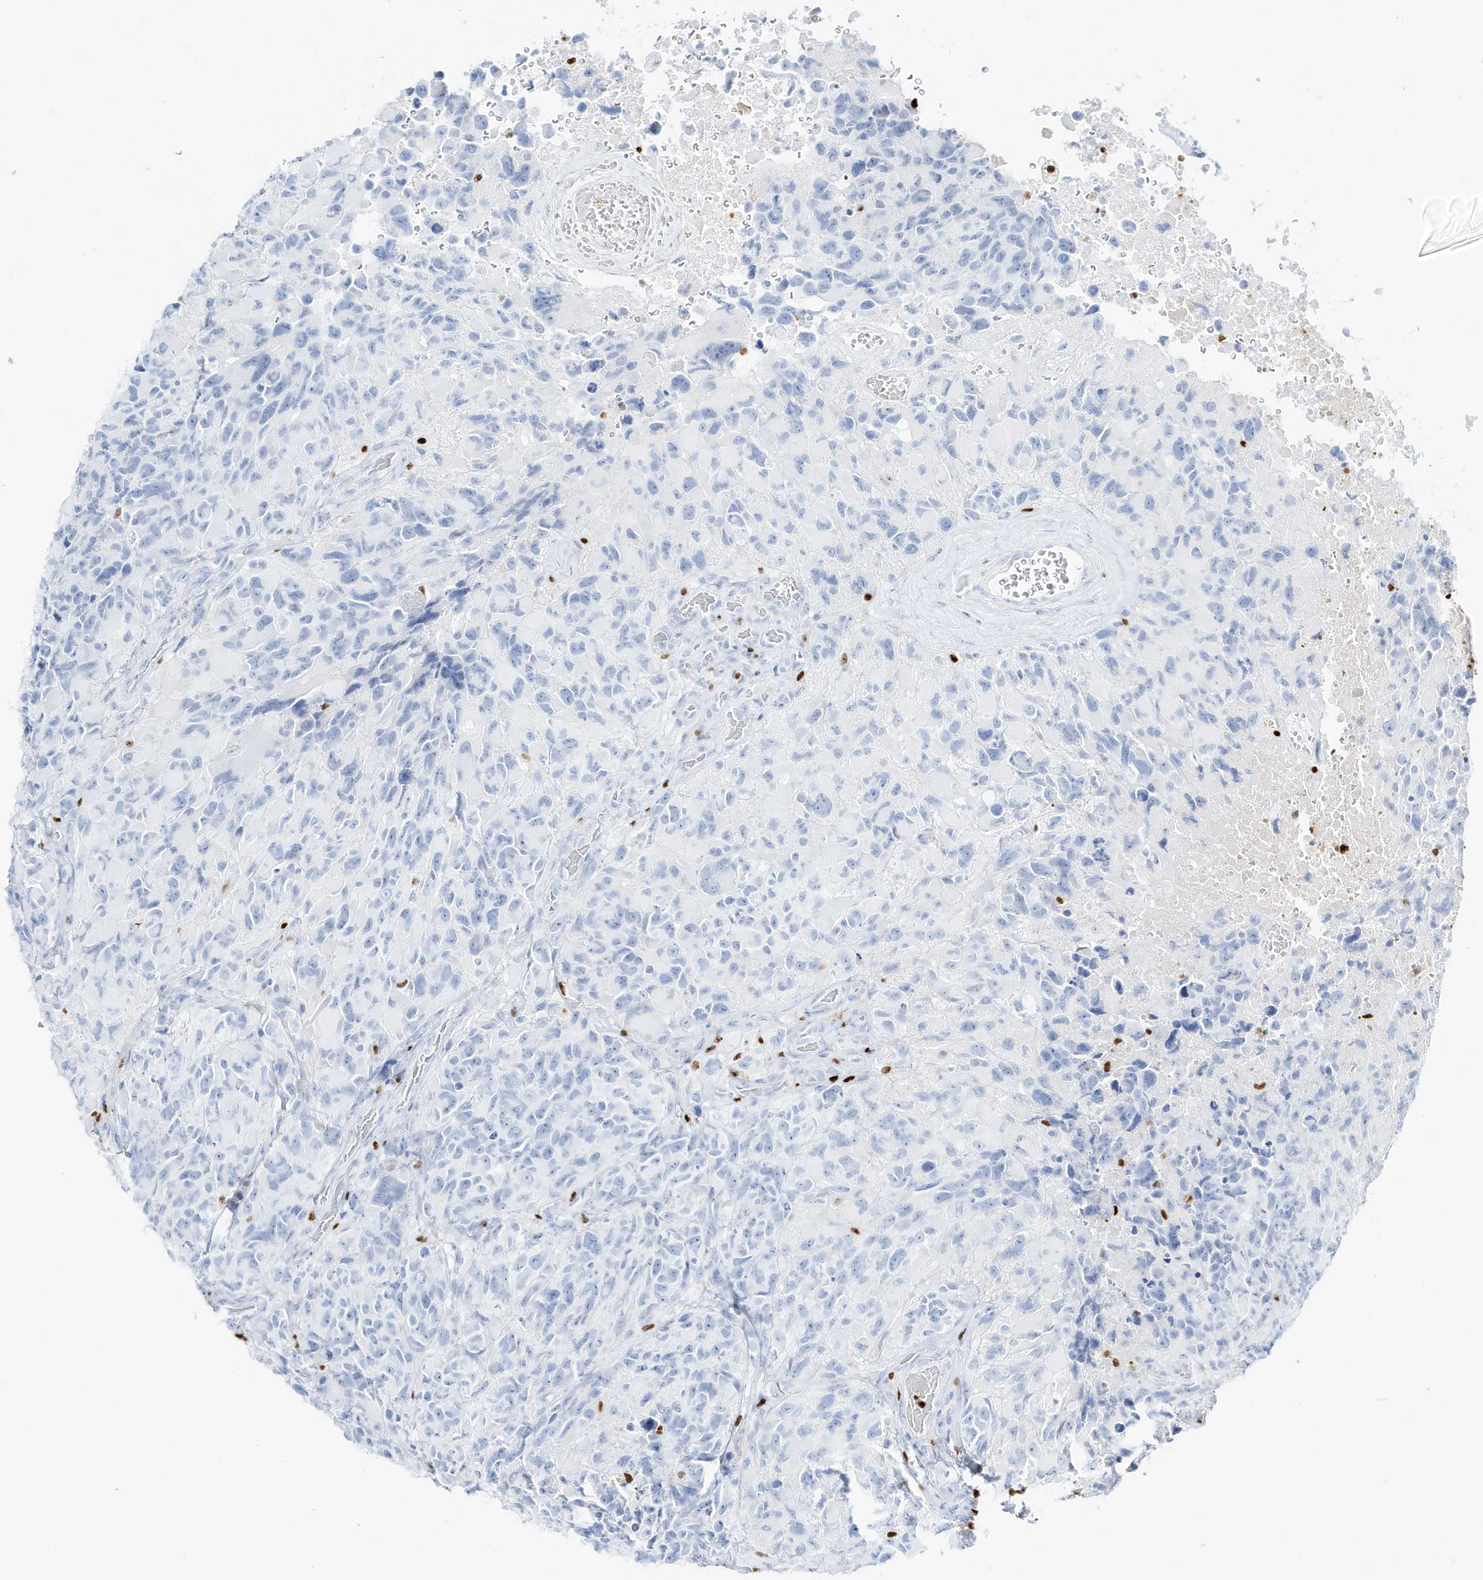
{"staining": {"intensity": "negative", "quantity": "none", "location": "none"}, "tissue": "glioma", "cell_type": "Tumor cells", "image_type": "cancer", "snomed": [{"axis": "morphology", "description": "Glioma, malignant, High grade"}, {"axis": "topography", "description": "Brain"}], "caption": "DAB (3,3'-diaminobenzidine) immunohistochemical staining of malignant glioma (high-grade) reveals no significant staining in tumor cells.", "gene": "MNDA", "patient": {"sex": "male", "age": 69}}